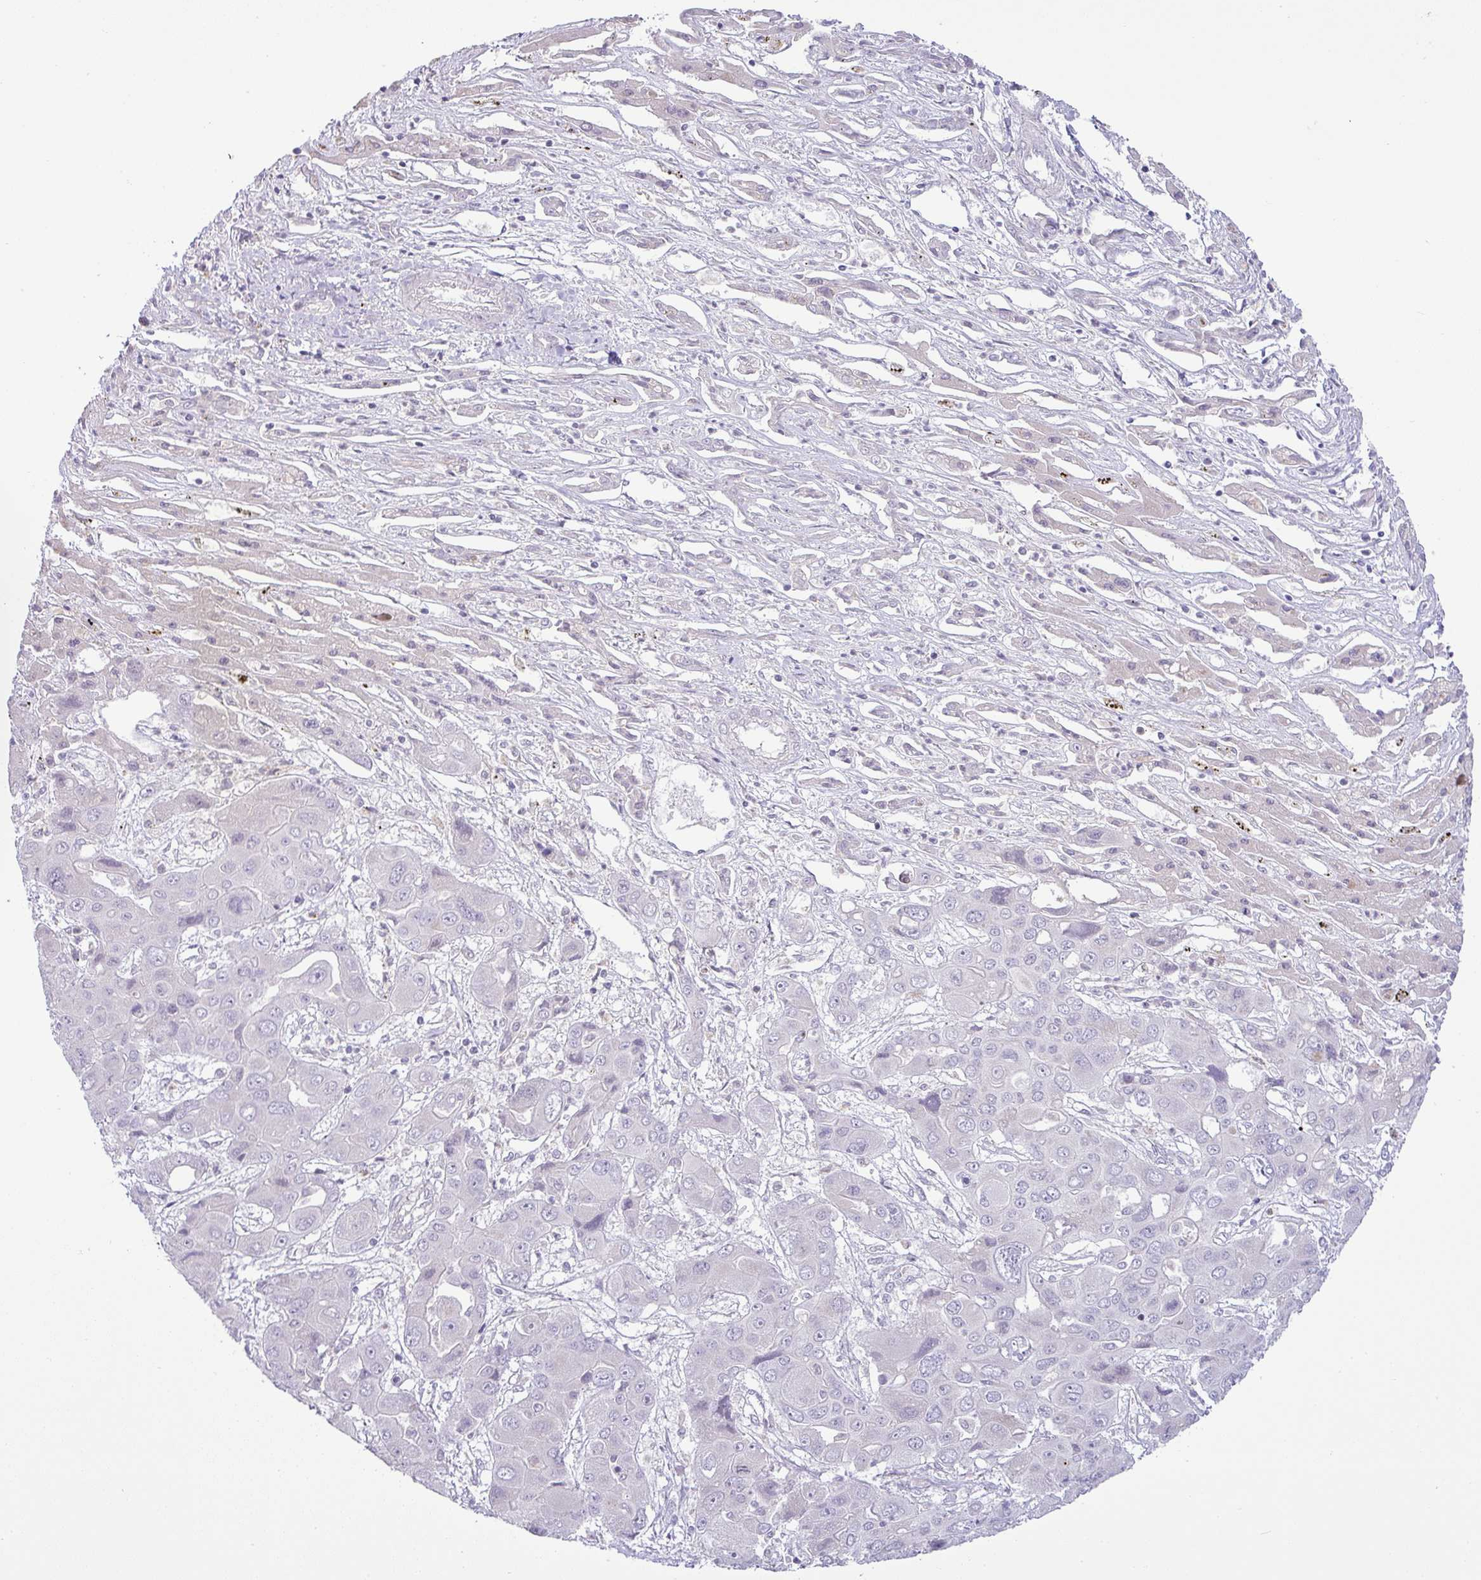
{"staining": {"intensity": "negative", "quantity": "none", "location": "none"}, "tissue": "liver cancer", "cell_type": "Tumor cells", "image_type": "cancer", "snomed": [{"axis": "morphology", "description": "Cholangiocarcinoma"}, {"axis": "topography", "description": "Liver"}], "caption": "A micrograph of liver cholangiocarcinoma stained for a protein exhibits no brown staining in tumor cells. Nuclei are stained in blue.", "gene": "HBEGF", "patient": {"sex": "male", "age": 67}}